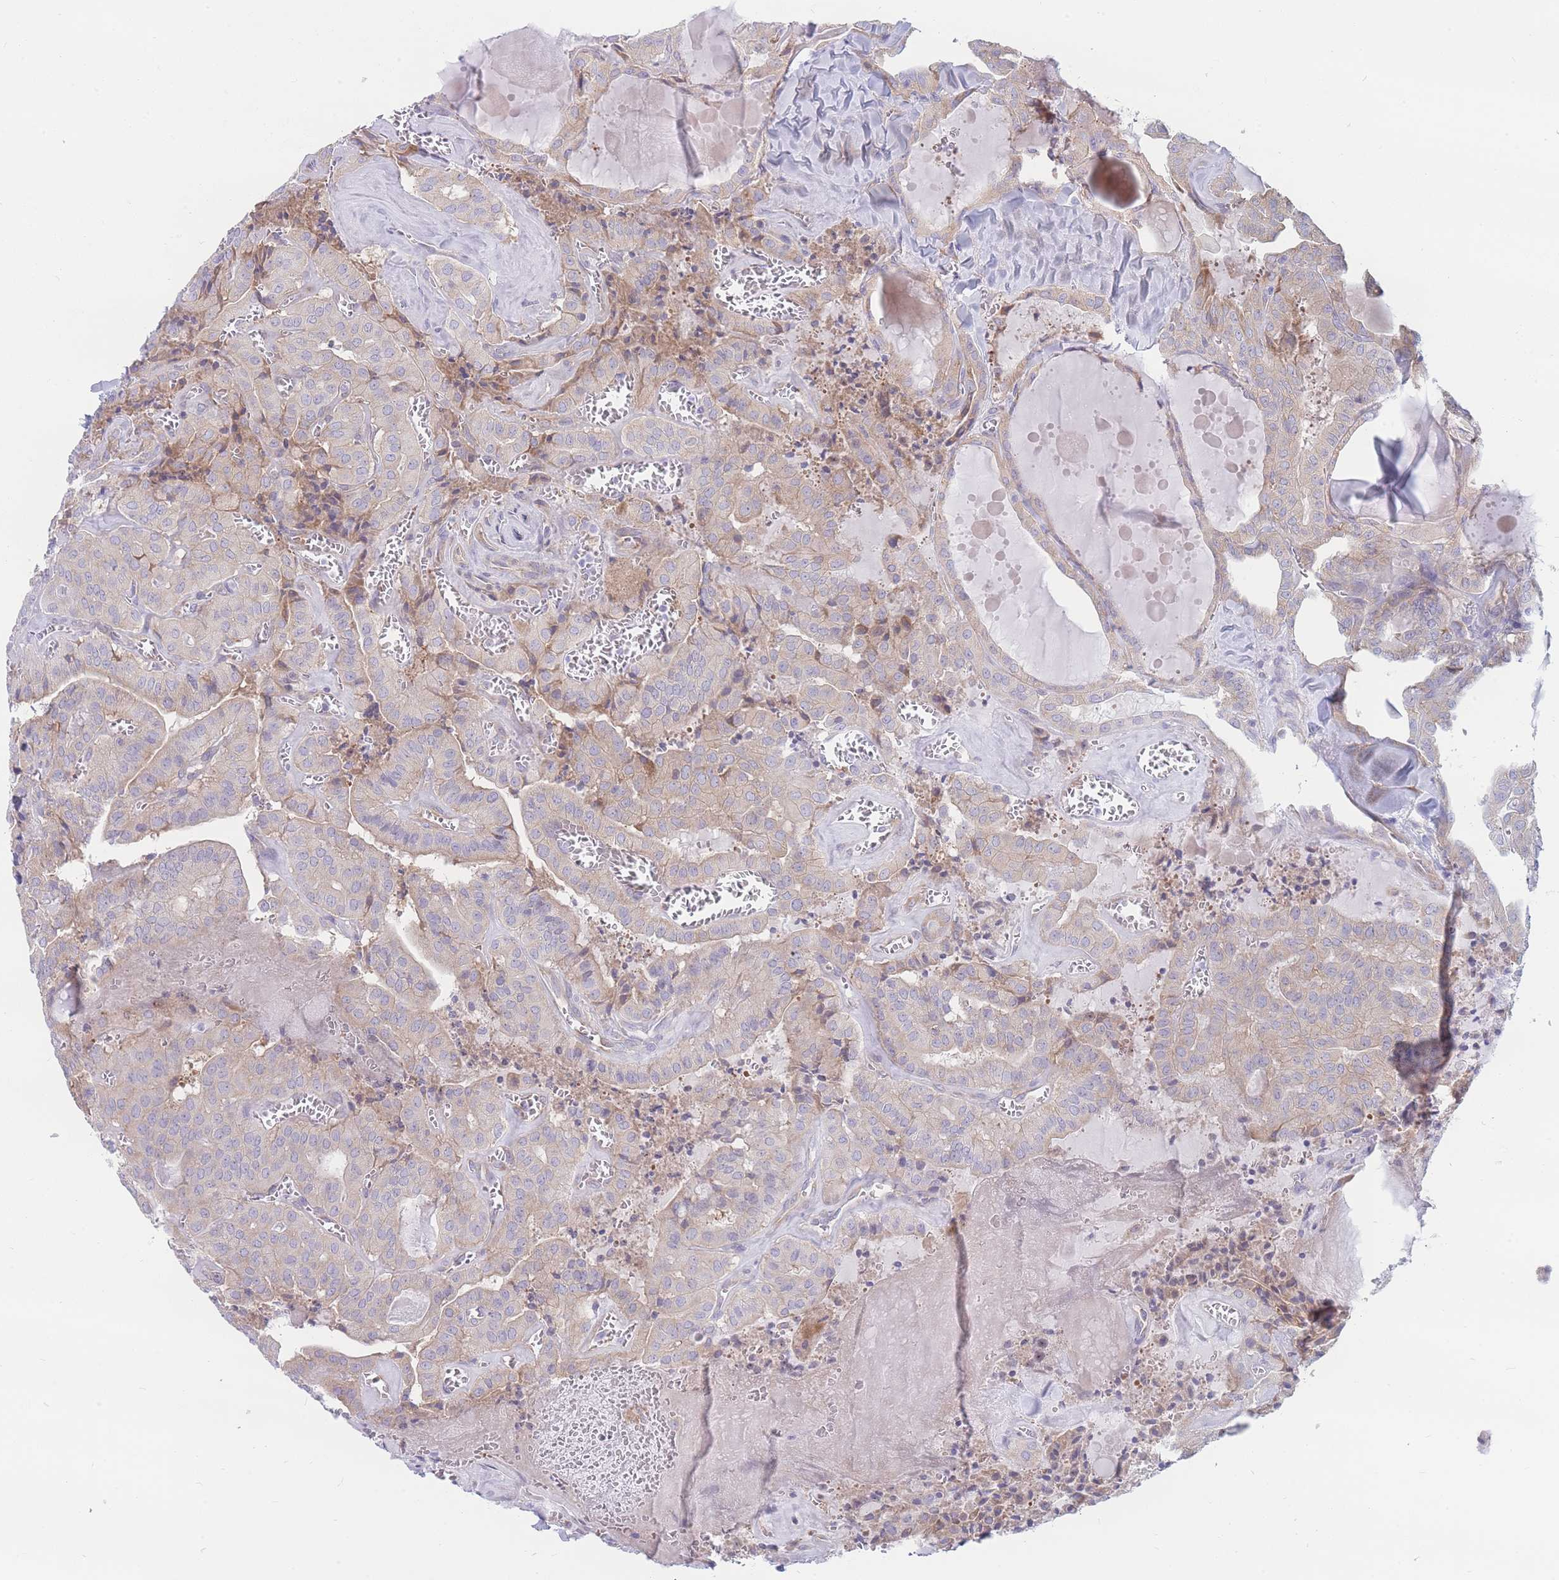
{"staining": {"intensity": "negative", "quantity": "none", "location": "none"}, "tissue": "thyroid cancer", "cell_type": "Tumor cells", "image_type": "cancer", "snomed": [{"axis": "morphology", "description": "Papillary adenocarcinoma, NOS"}, {"axis": "topography", "description": "Thyroid gland"}], "caption": "Tumor cells are negative for brown protein staining in papillary adenocarcinoma (thyroid). (IHC, brightfield microscopy, high magnification).", "gene": "RPL8", "patient": {"sex": "male", "age": 52}}